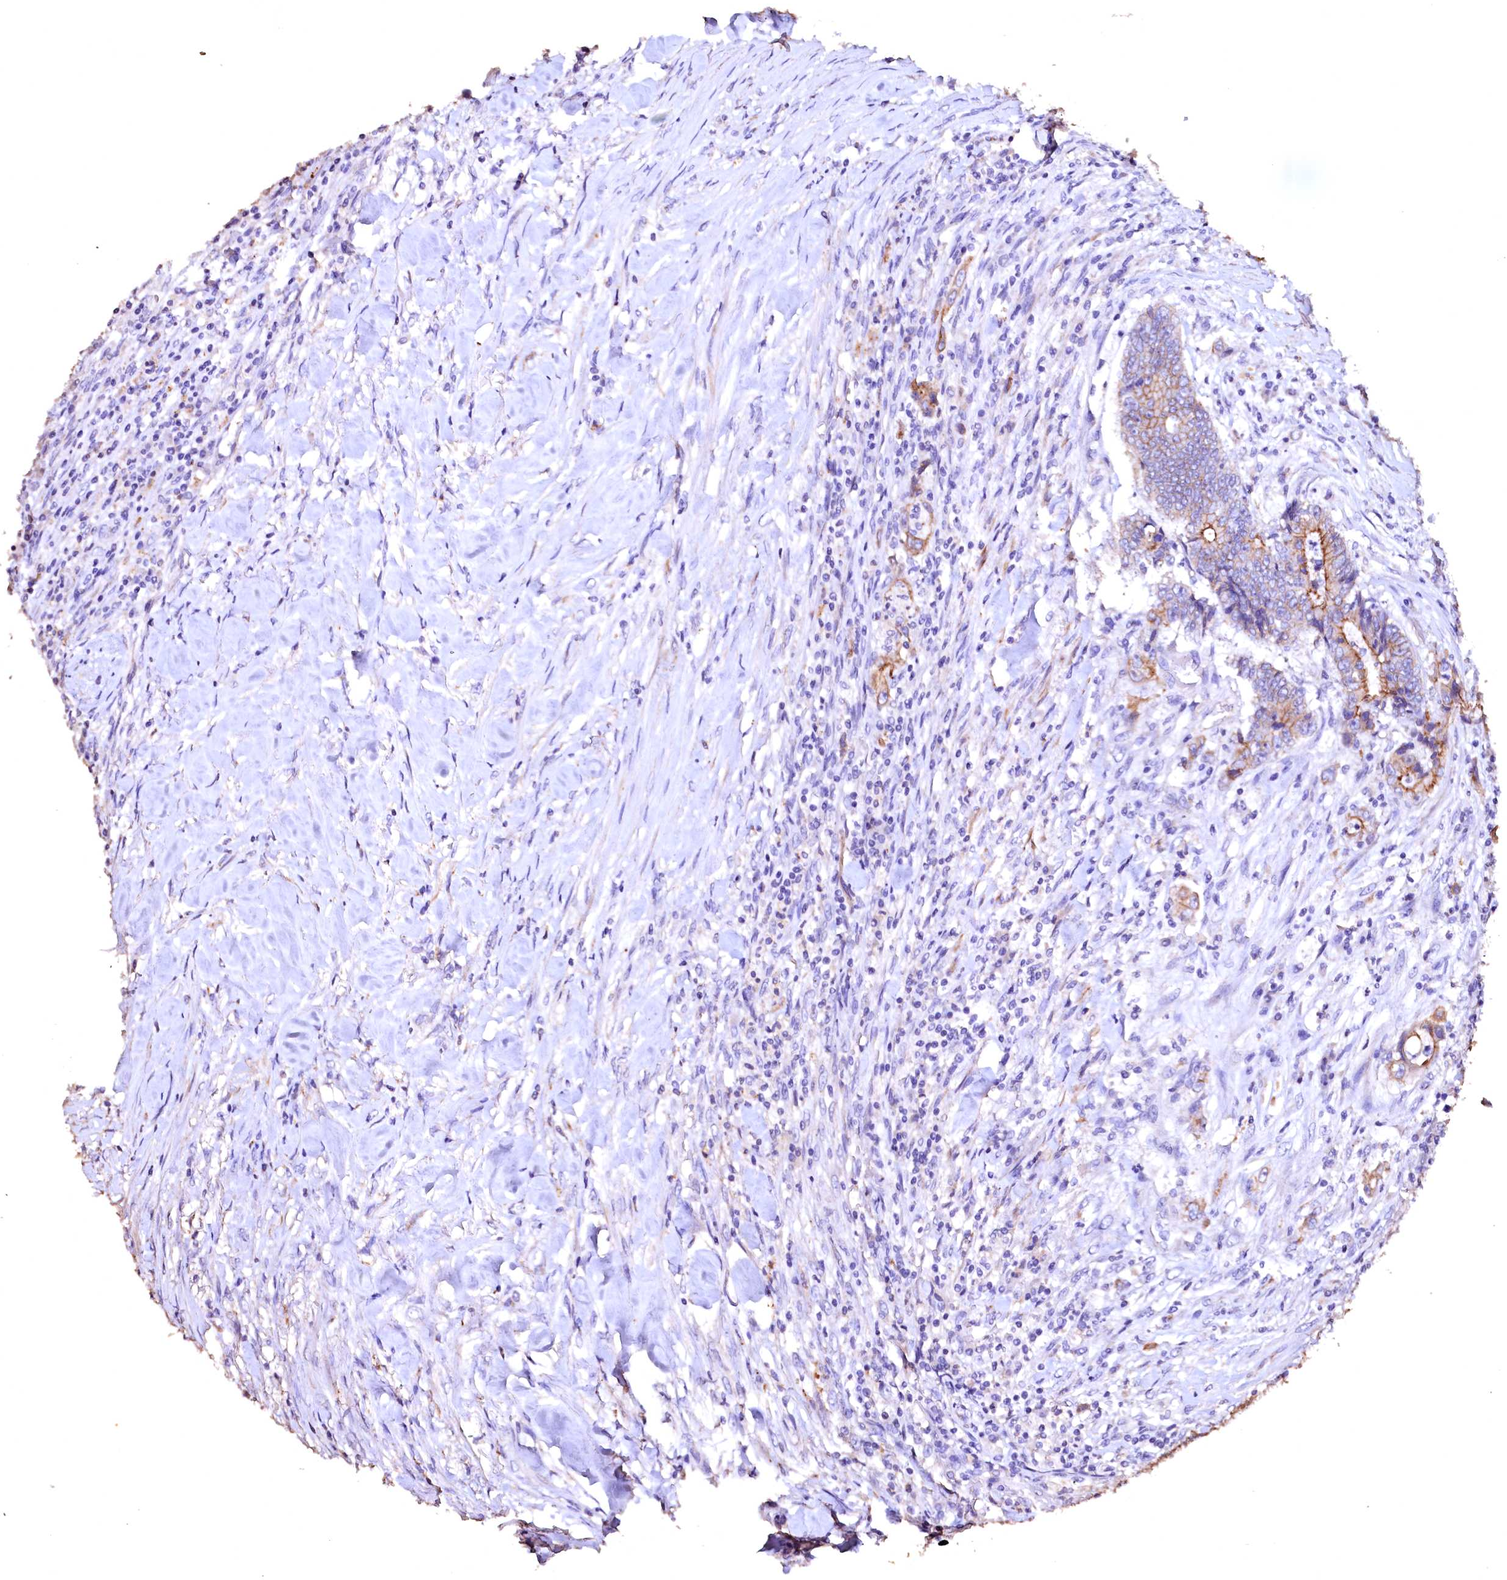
{"staining": {"intensity": "moderate", "quantity": "25%-75%", "location": "cytoplasmic/membranous"}, "tissue": "colorectal cancer", "cell_type": "Tumor cells", "image_type": "cancer", "snomed": [{"axis": "morphology", "description": "Adenocarcinoma, NOS"}, {"axis": "topography", "description": "Colon"}], "caption": "This is an image of IHC staining of colorectal cancer, which shows moderate expression in the cytoplasmic/membranous of tumor cells.", "gene": "VPS36", "patient": {"sex": "male", "age": 83}}